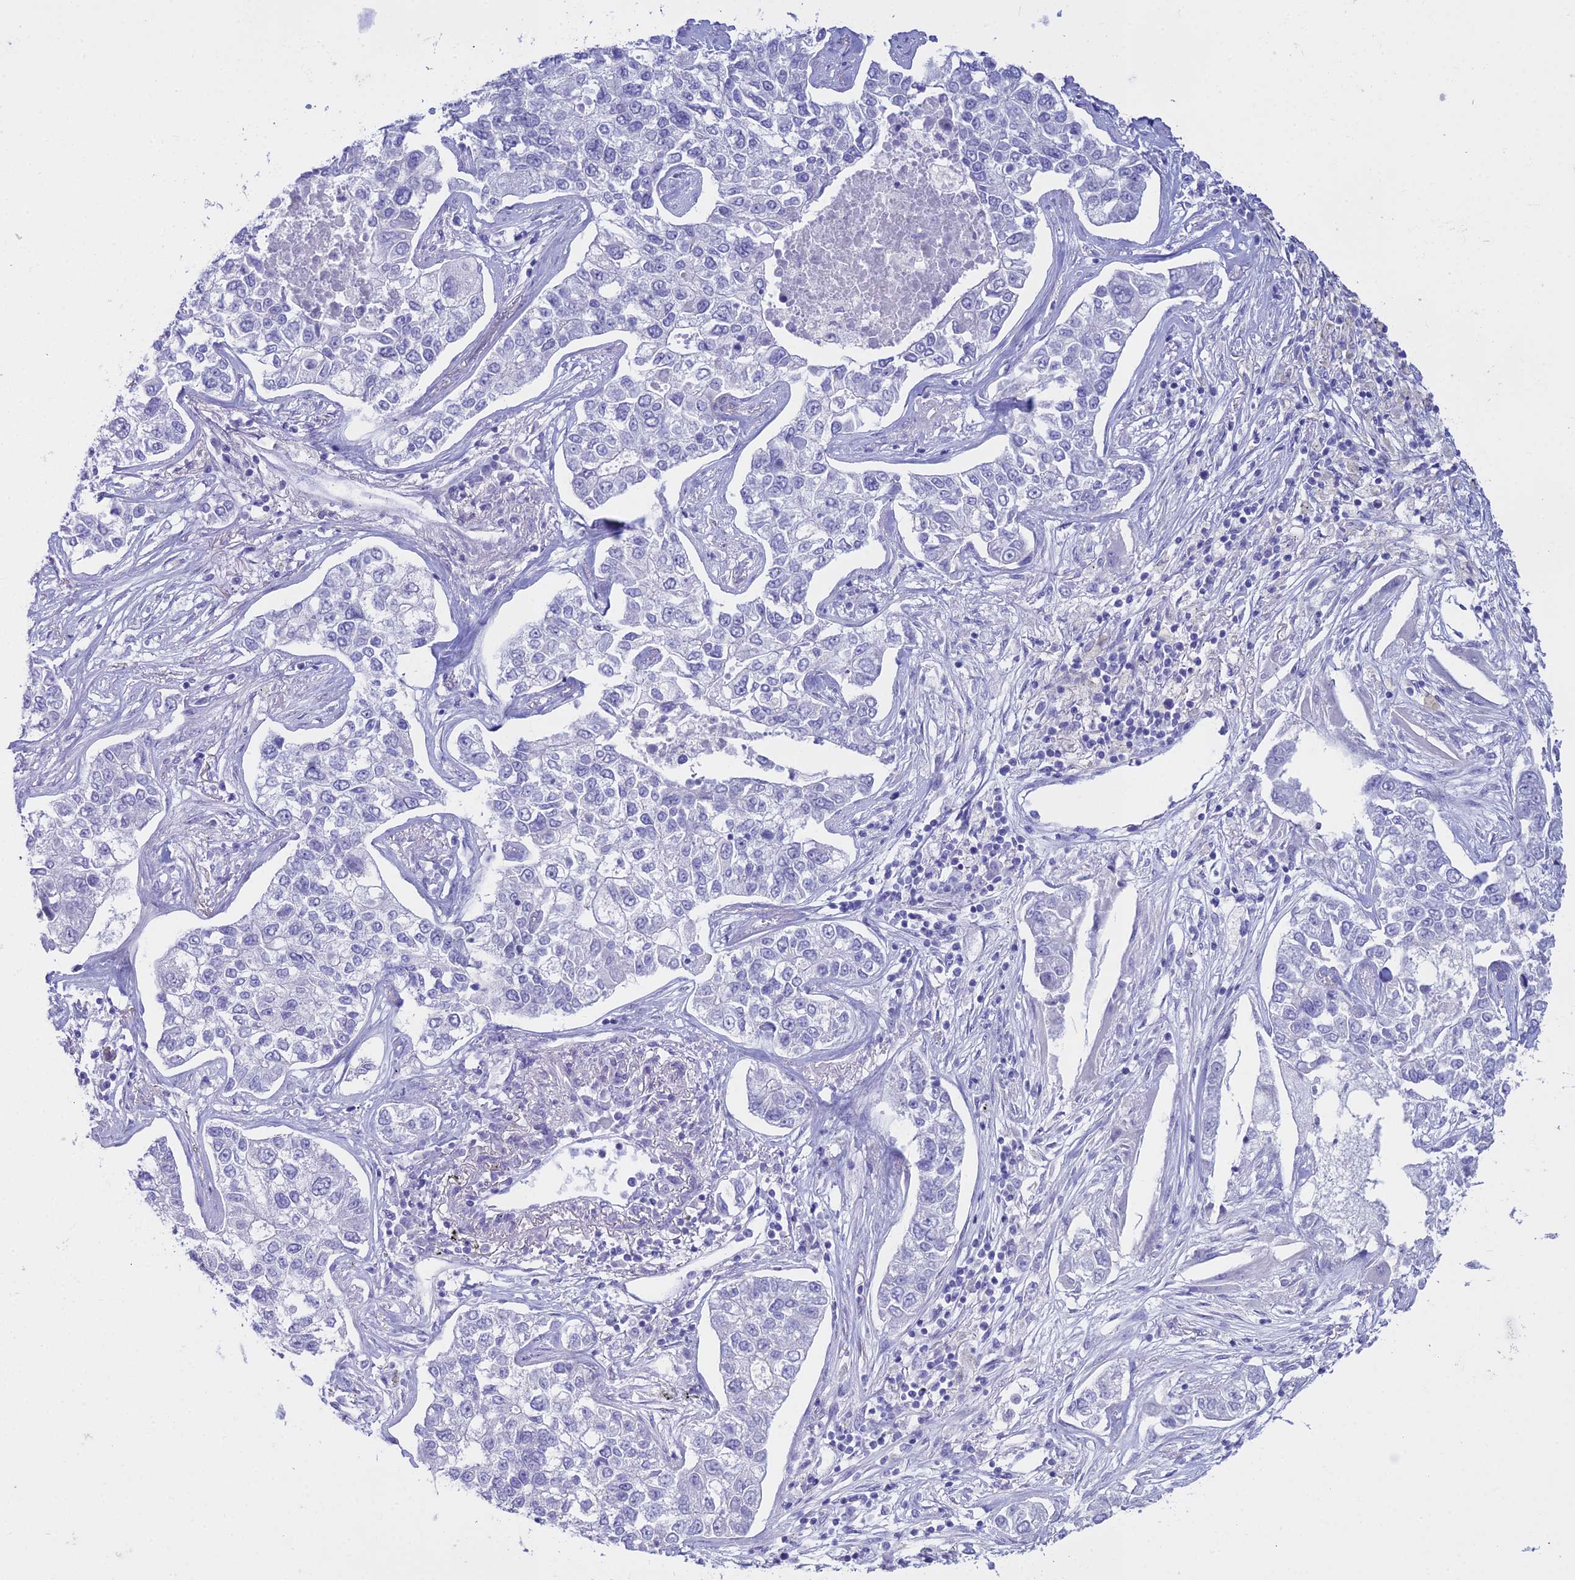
{"staining": {"intensity": "negative", "quantity": "none", "location": "none"}, "tissue": "lung cancer", "cell_type": "Tumor cells", "image_type": "cancer", "snomed": [{"axis": "morphology", "description": "Adenocarcinoma, NOS"}, {"axis": "topography", "description": "Lung"}], "caption": "Lung adenocarcinoma was stained to show a protein in brown. There is no significant expression in tumor cells. (Immunohistochemistry, brightfield microscopy, high magnification).", "gene": "ALPP", "patient": {"sex": "male", "age": 49}}